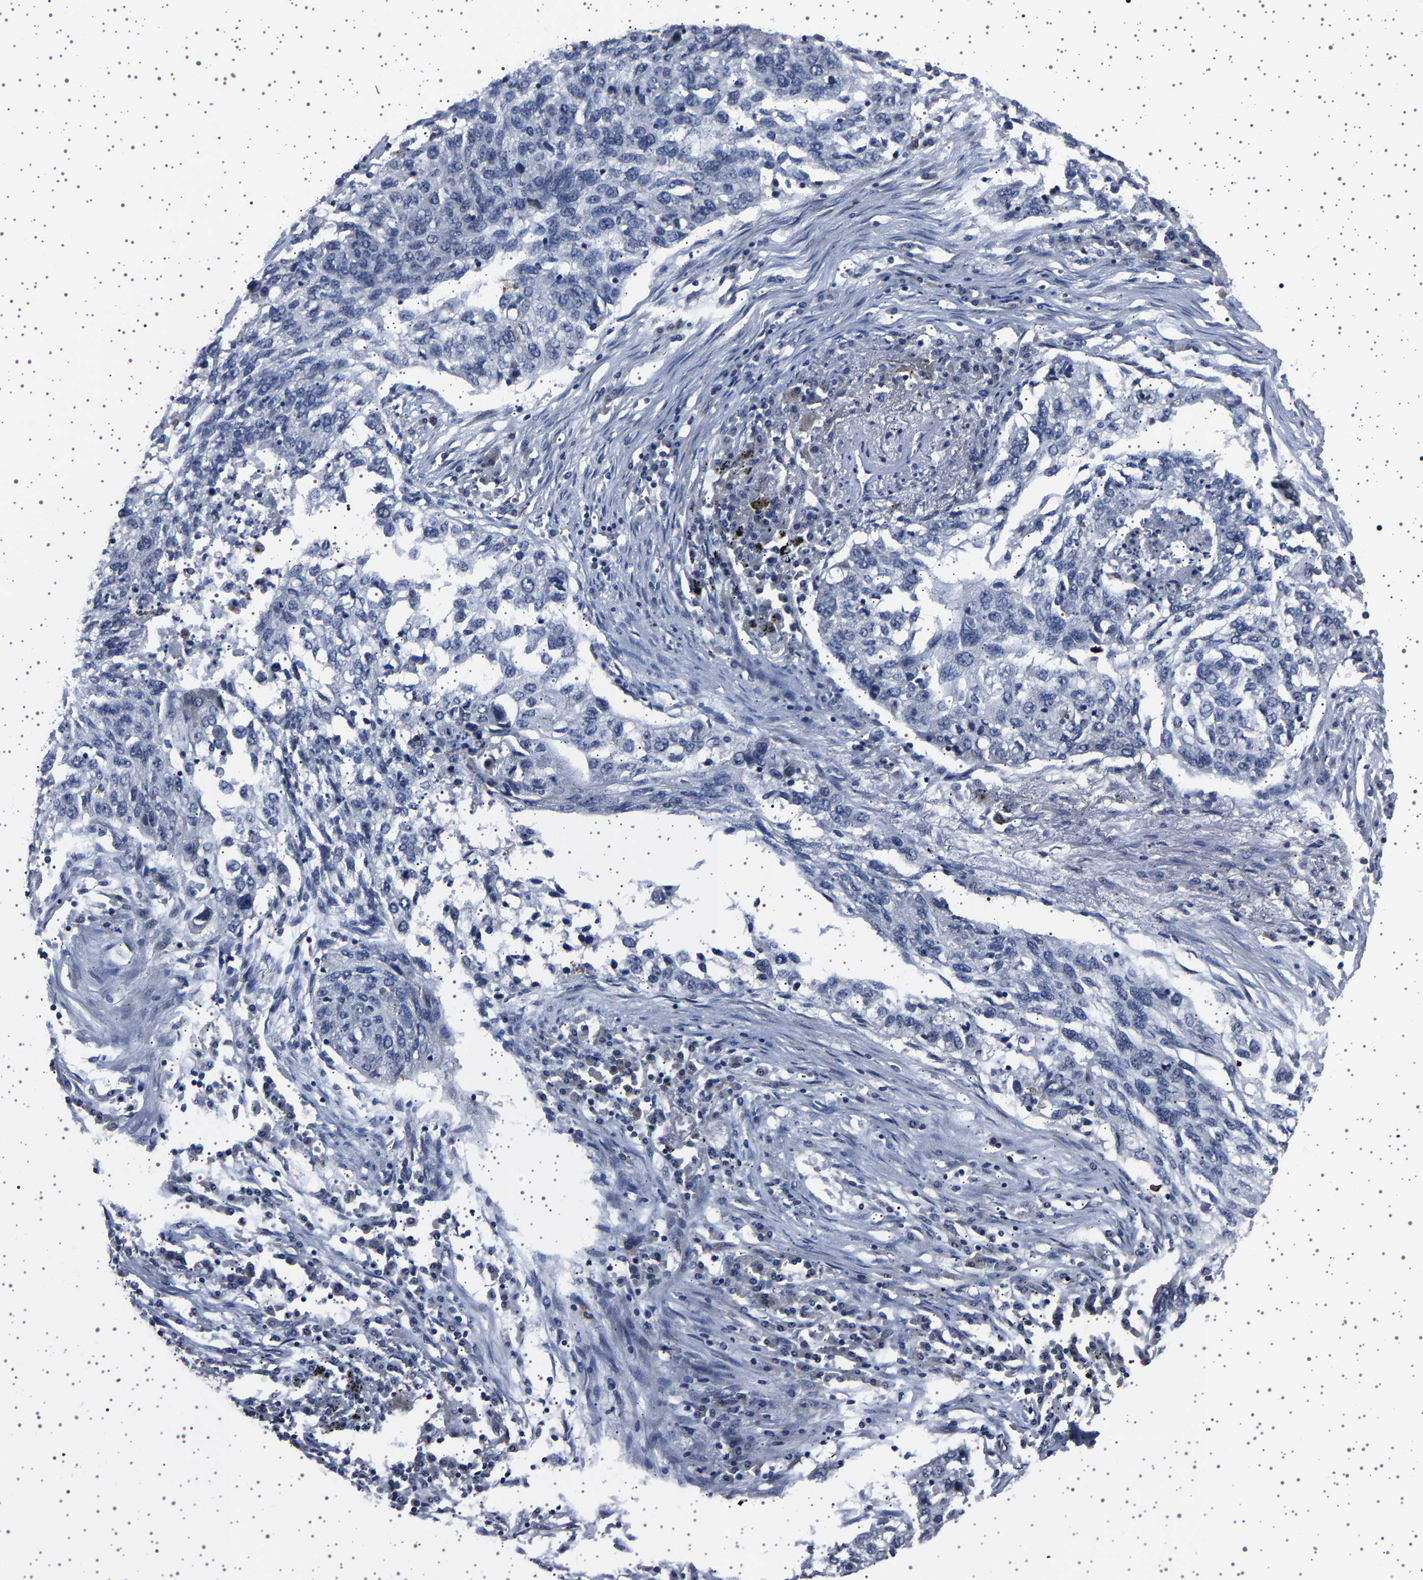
{"staining": {"intensity": "negative", "quantity": "none", "location": "none"}, "tissue": "lung cancer", "cell_type": "Tumor cells", "image_type": "cancer", "snomed": [{"axis": "morphology", "description": "Squamous cell carcinoma, NOS"}, {"axis": "topography", "description": "Lung"}], "caption": "This is an IHC histopathology image of lung squamous cell carcinoma. There is no positivity in tumor cells.", "gene": "IL10RB", "patient": {"sex": "female", "age": 63}}